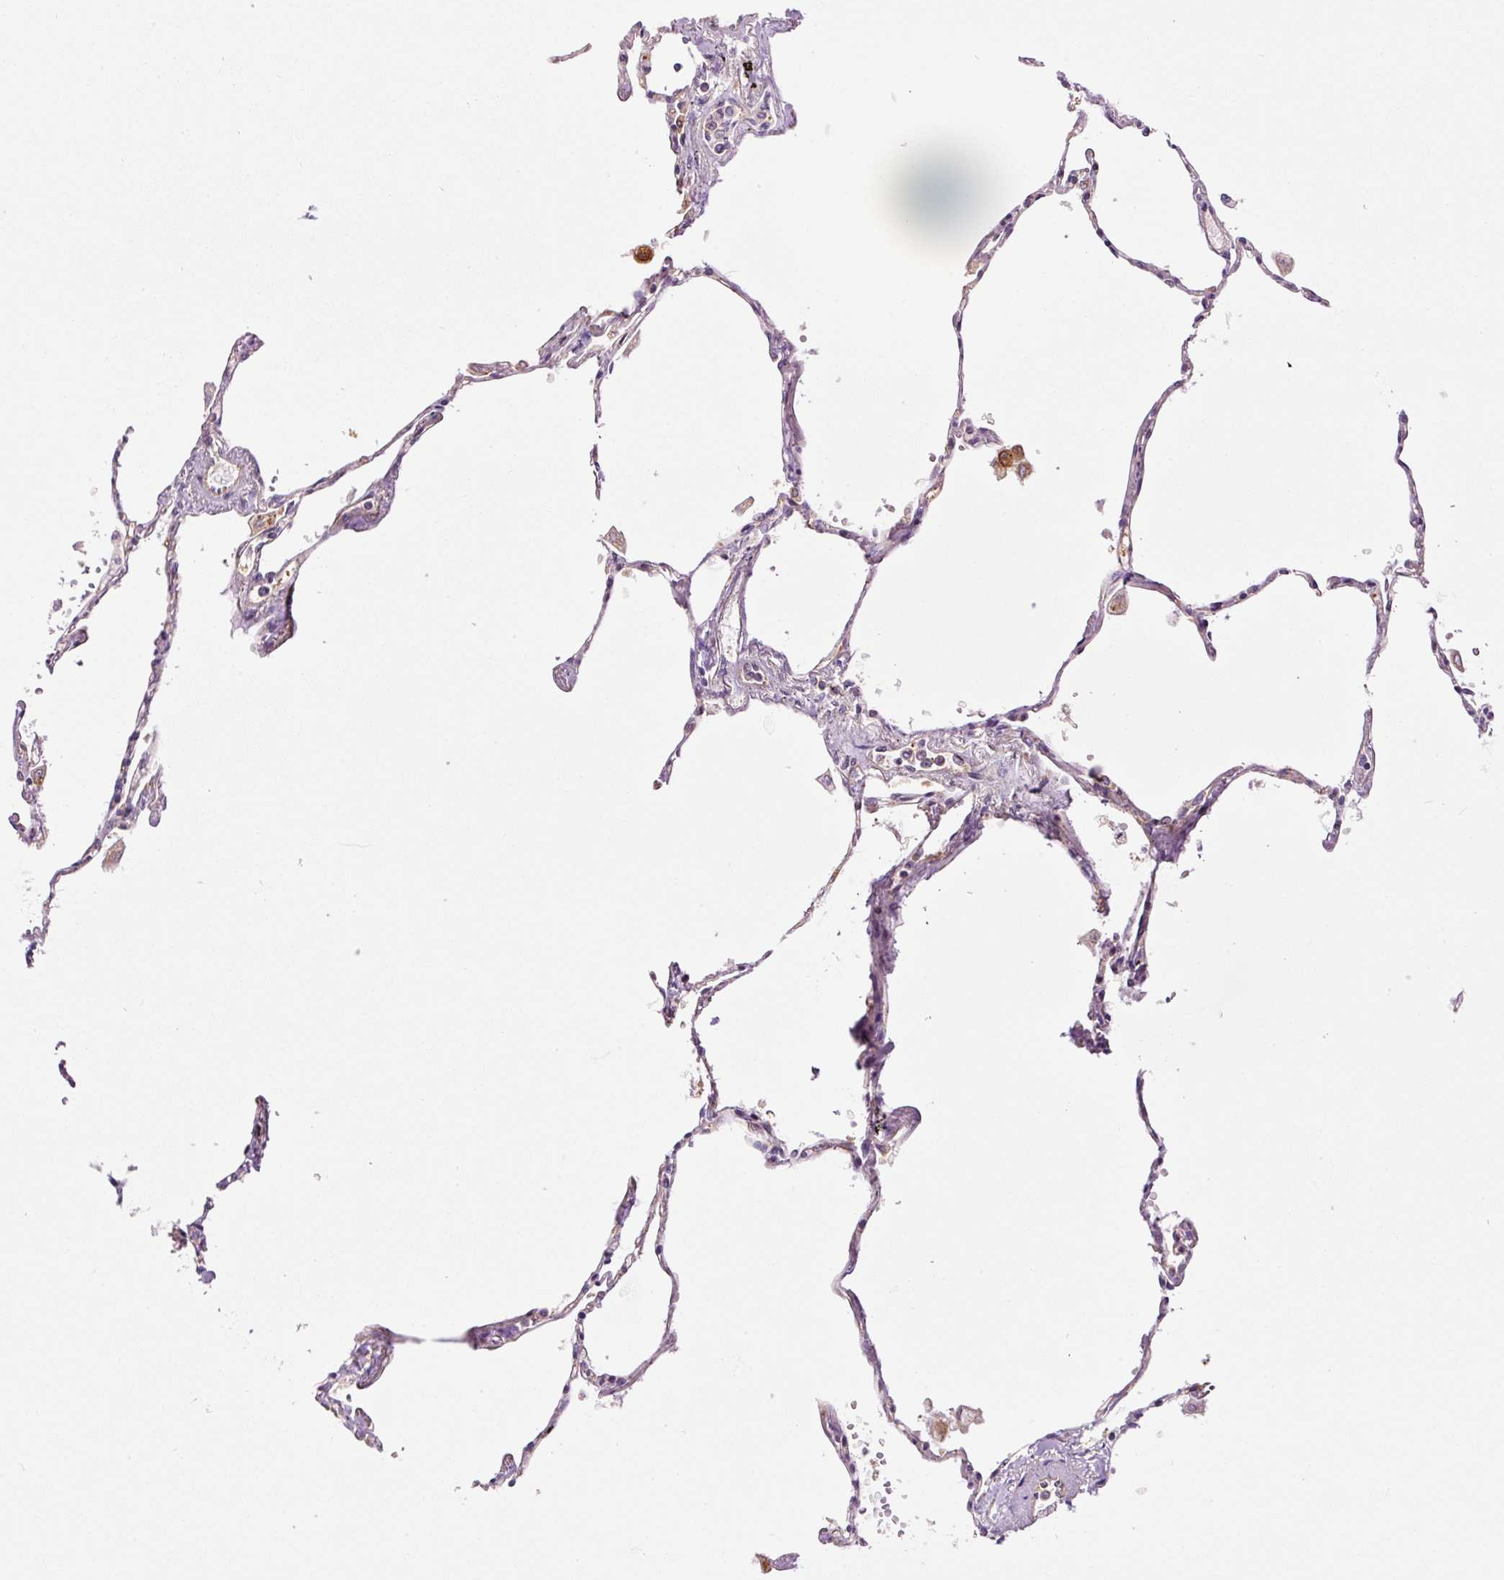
{"staining": {"intensity": "strong", "quantity": "25%-75%", "location": "cytoplasmic/membranous"}, "tissue": "lung", "cell_type": "Alveolar cells", "image_type": "normal", "snomed": [{"axis": "morphology", "description": "Normal tissue, NOS"}, {"axis": "topography", "description": "Lung"}], "caption": "A high-resolution photomicrograph shows immunohistochemistry (IHC) staining of benign lung, which demonstrates strong cytoplasmic/membranous positivity in approximately 25%-75% of alveolar cells.", "gene": "PCK2", "patient": {"sex": "female", "age": 67}}